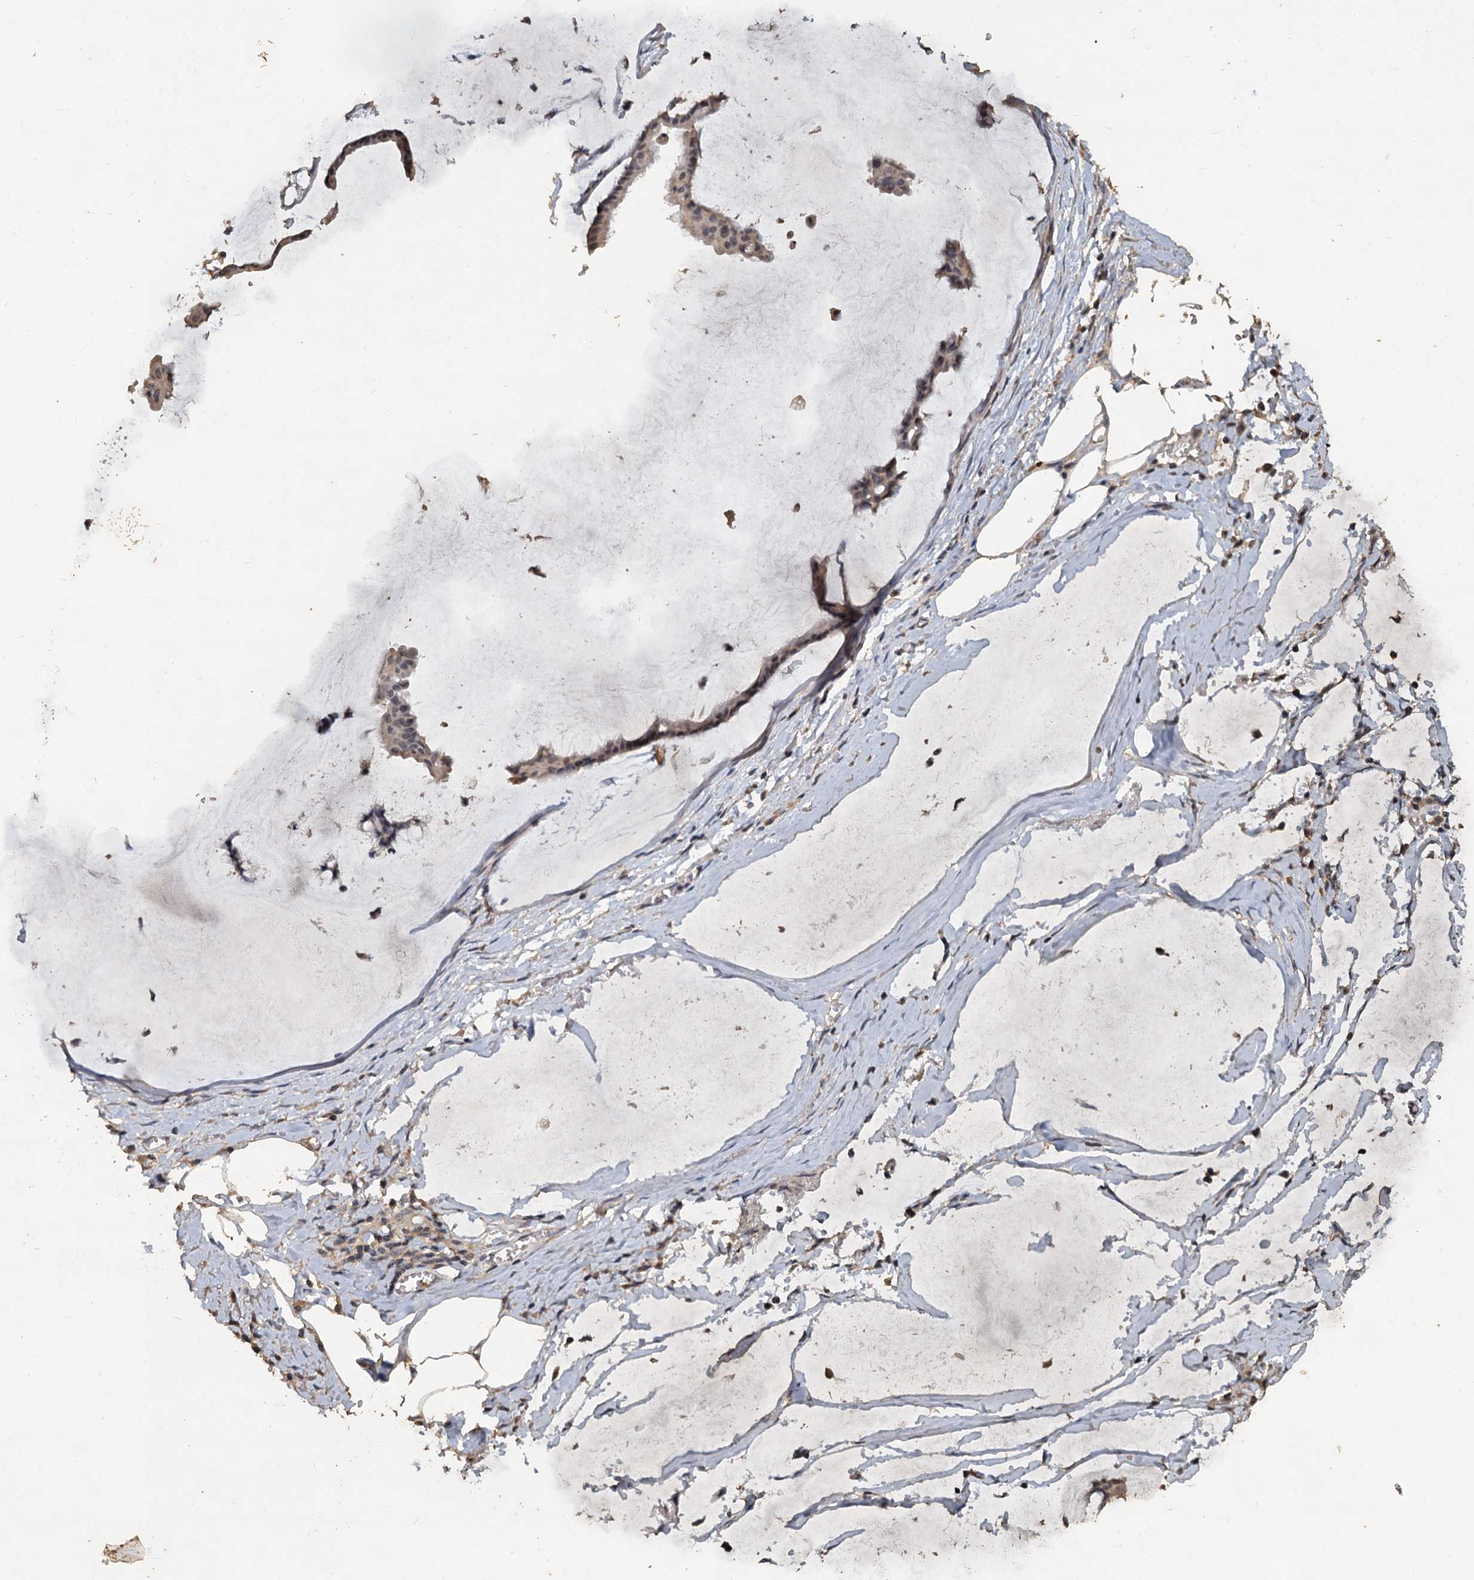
{"staining": {"intensity": "negative", "quantity": "none", "location": "none"}, "tissue": "ovarian cancer", "cell_type": "Tumor cells", "image_type": "cancer", "snomed": [{"axis": "morphology", "description": "Cystadenocarcinoma, mucinous, NOS"}, {"axis": "topography", "description": "Ovary"}], "caption": "This is an immunohistochemistry (IHC) photomicrograph of ovarian cancer (mucinous cystadenocarcinoma). There is no positivity in tumor cells.", "gene": "CCDC61", "patient": {"sex": "female", "age": 73}}